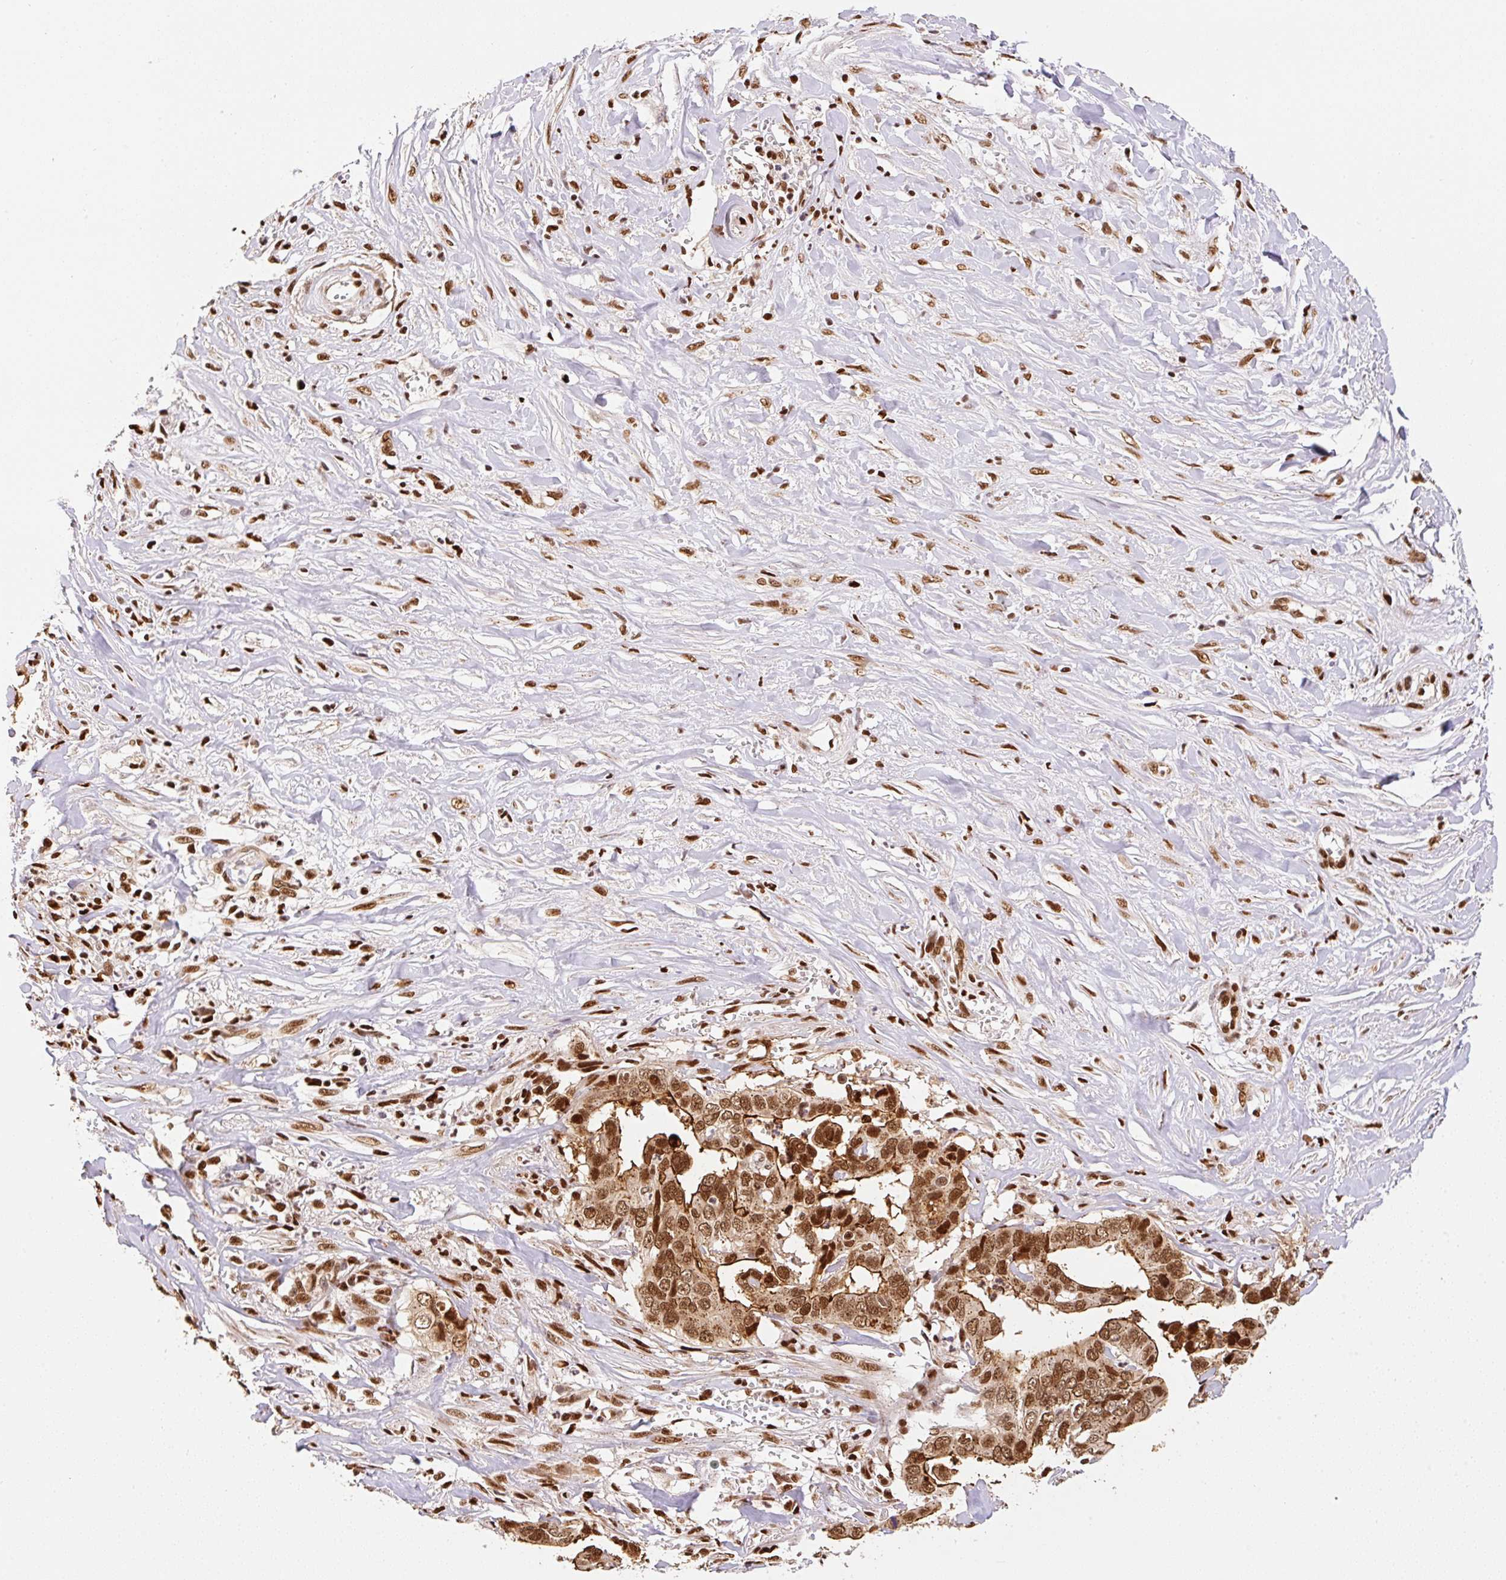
{"staining": {"intensity": "strong", "quantity": ">75%", "location": "cytoplasmic/membranous,nuclear"}, "tissue": "liver cancer", "cell_type": "Tumor cells", "image_type": "cancer", "snomed": [{"axis": "morphology", "description": "Cholangiocarcinoma"}, {"axis": "topography", "description": "Liver"}], "caption": "This is a histology image of immunohistochemistry staining of liver cancer (cholangiocarcinoma), which shows strong expression in the cytoplasmic/membranous and nuclear of tumor cells.", "gene": "GPR139", "patient": {"sex": "female", "age": 79}}